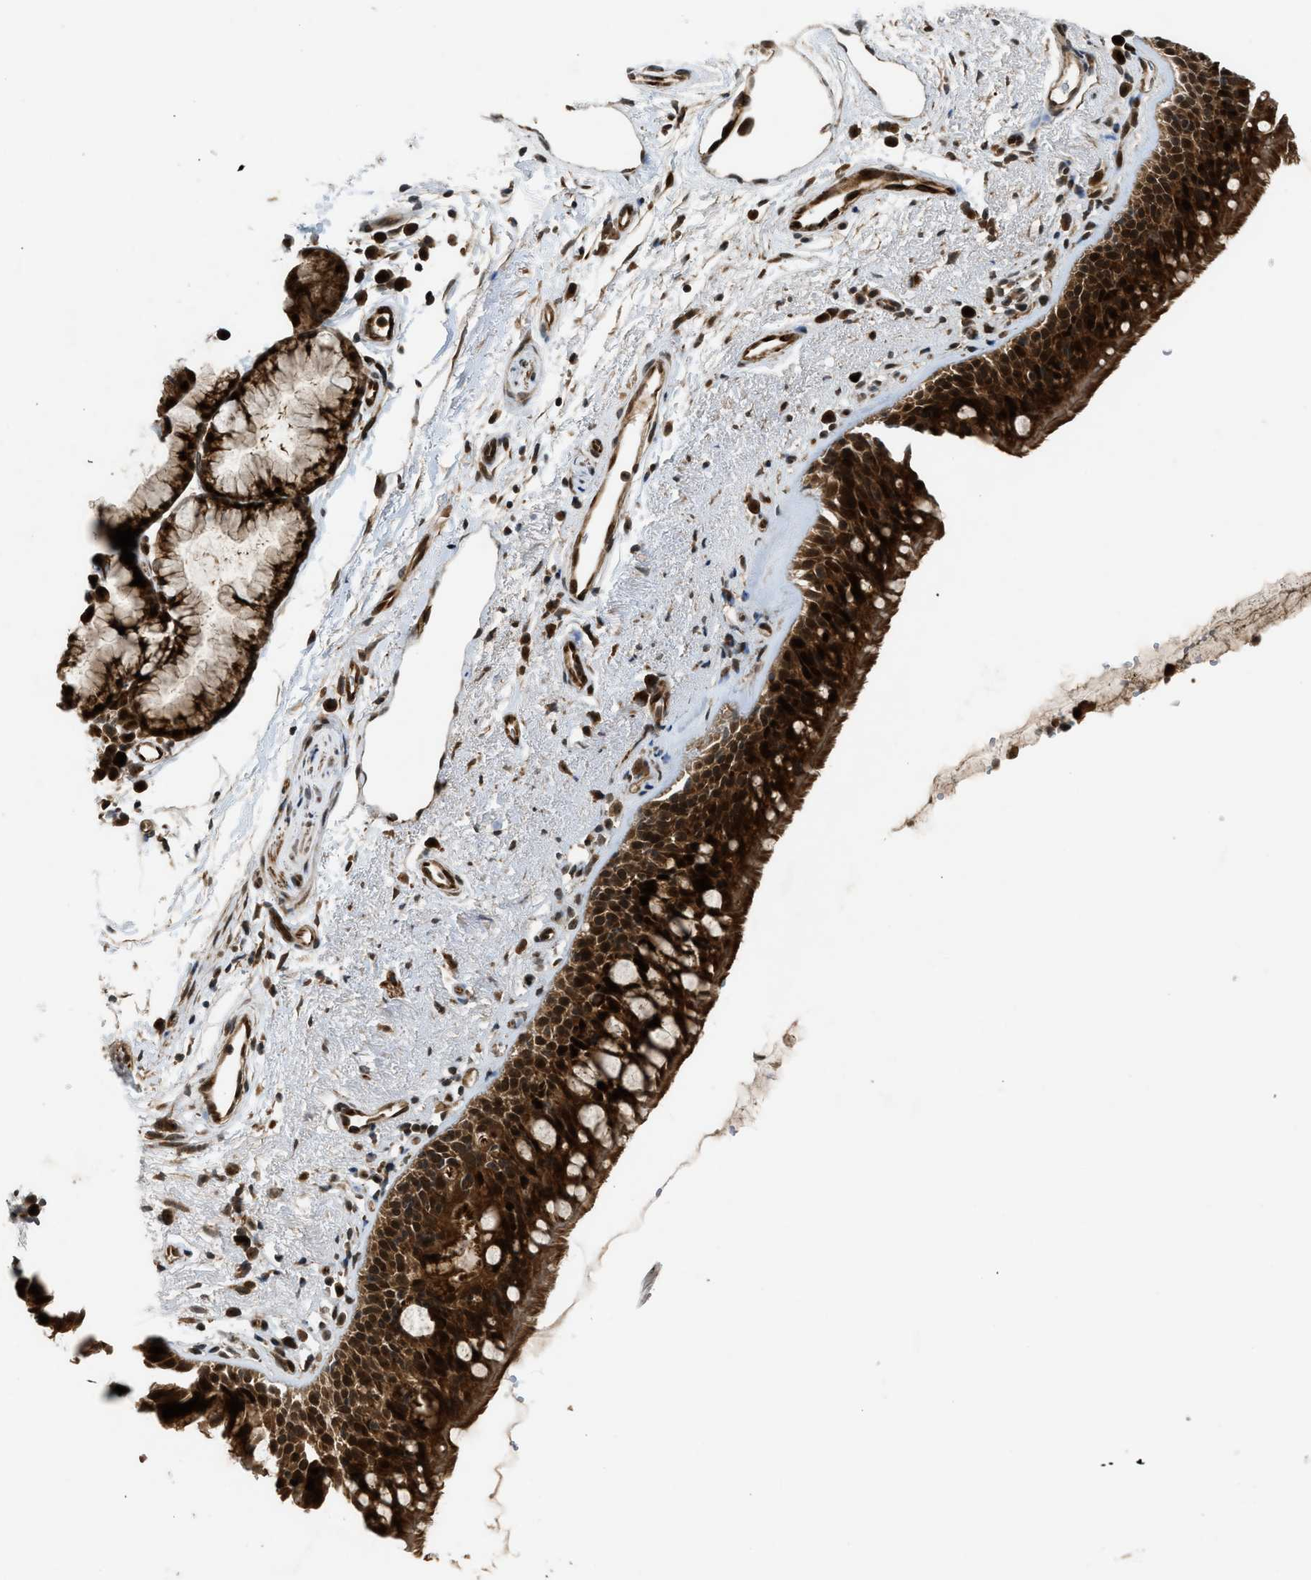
{"staining": {"intensity": "strong", "quantity": ">75%", "location": "cytoplasmic/membranous,nuclear"}, "tissue": "bronchus", "cell_type": "Respiratory epithelial cells", "image_type": "normal", "snomed": [{"axis": "morphology", "description": "Normal tissue, NOS"}, {"axis": "topography", "description": "Bronchus"}], "caption": "DAB immunohistochemical staining of normal human bronchus displays strong cytoplasmic/membranous,nuclear protein positivity in about >75% of respiratory epithelial cells. The staining is performed using DAB brown chromogen to label protein expression. The nuclei are counter-stained blue using hematoxylin.", "gene": "TXNL1", "patient": {"sex": "female", "age": 54}}